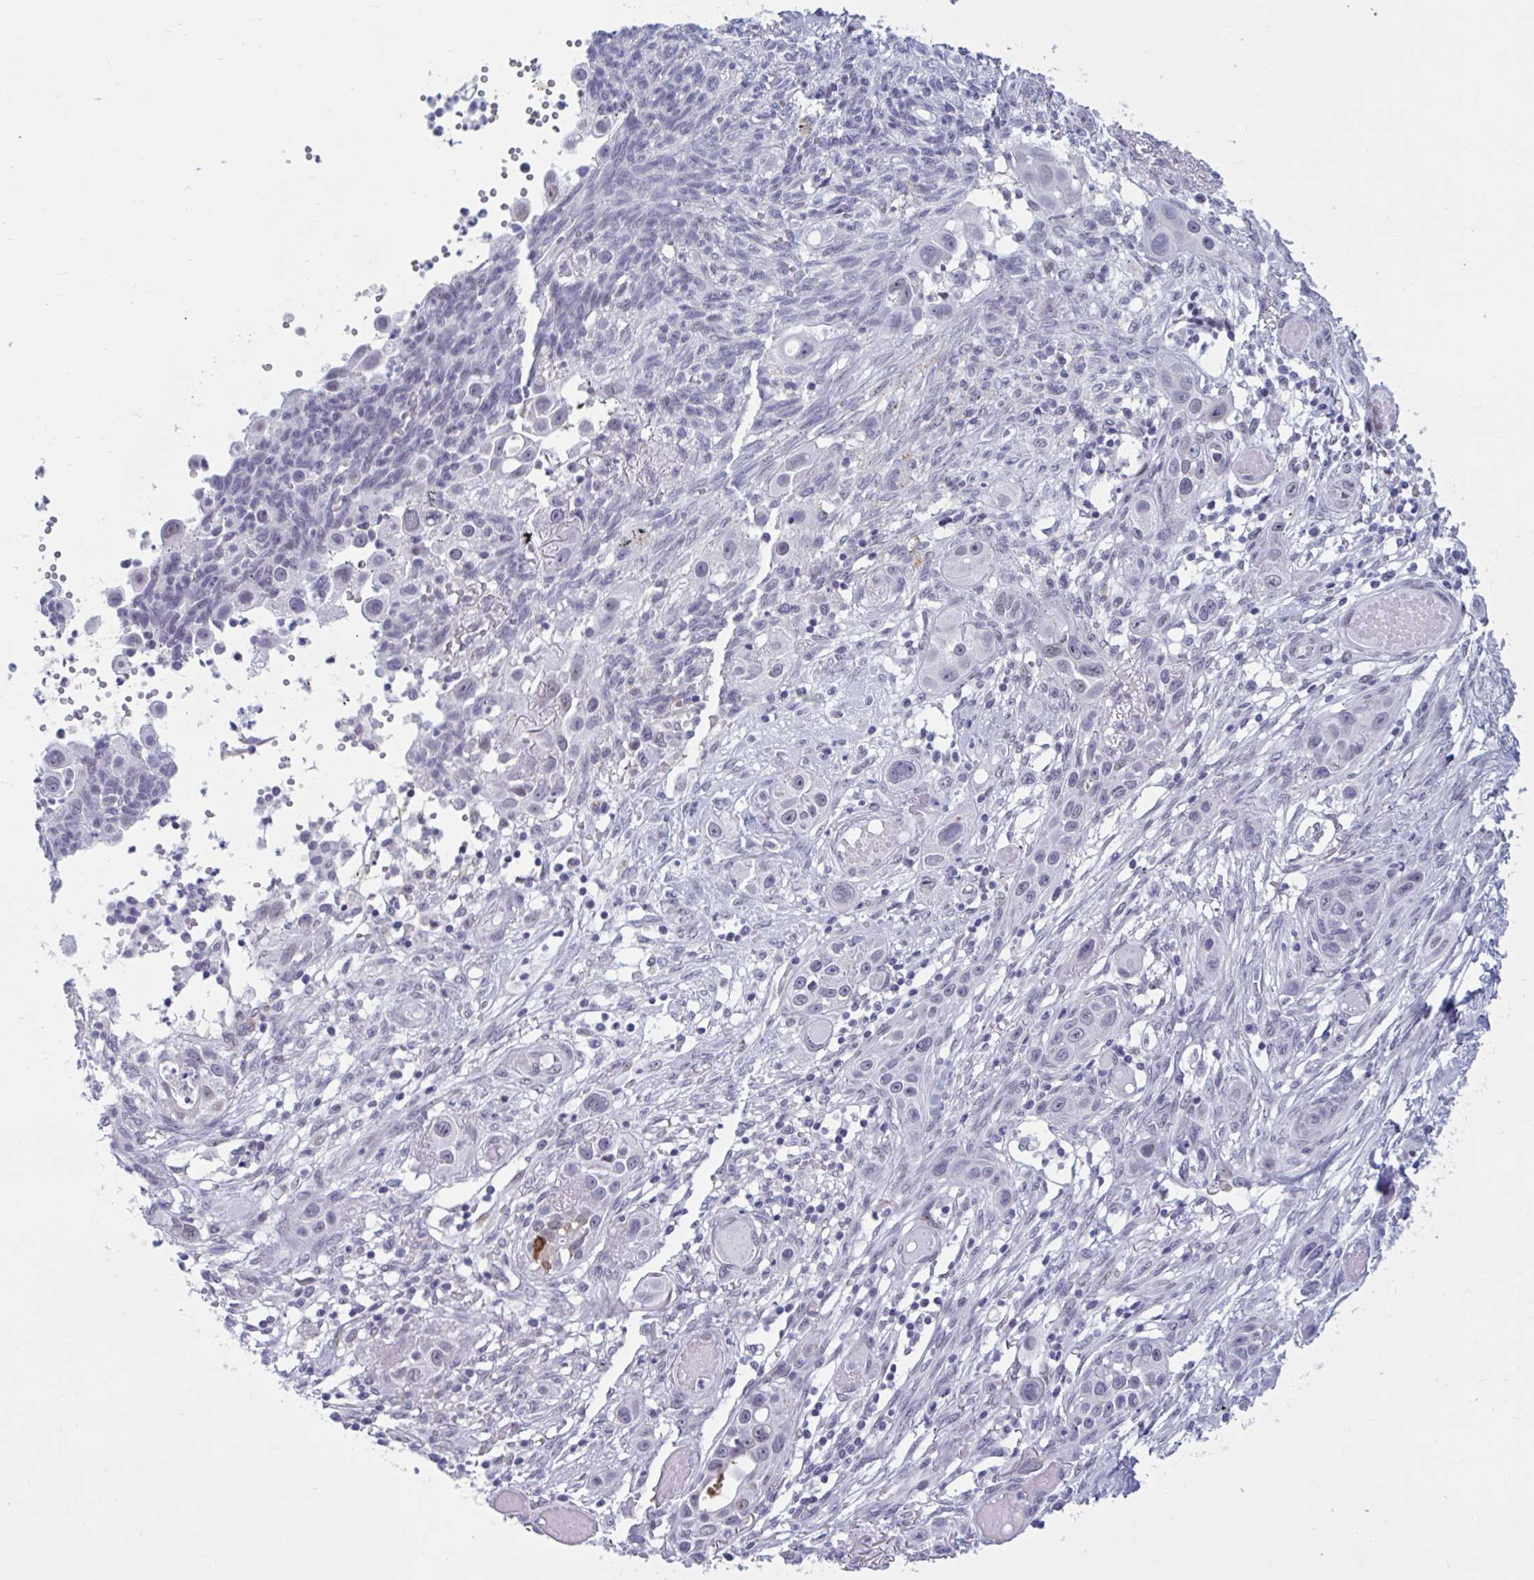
{"staining": {"intensity": "negative", "quantity": "none", "location": "none"}, "tissue": "skin cancer", "cell_type": "Tumor cells", "image_type": "cancer", "snomed": [{"axis": "morphology", "description": "Squamous cell carcinoma, NOS"}, {"axis": "topography", "description": "Skin"}], "caption": "Tumor cells are negative for brown protein staining in skin cancer (squamous cell carcinoma).", "gene": "MSMB", "patient": {"sex": "female", "age": 69}}